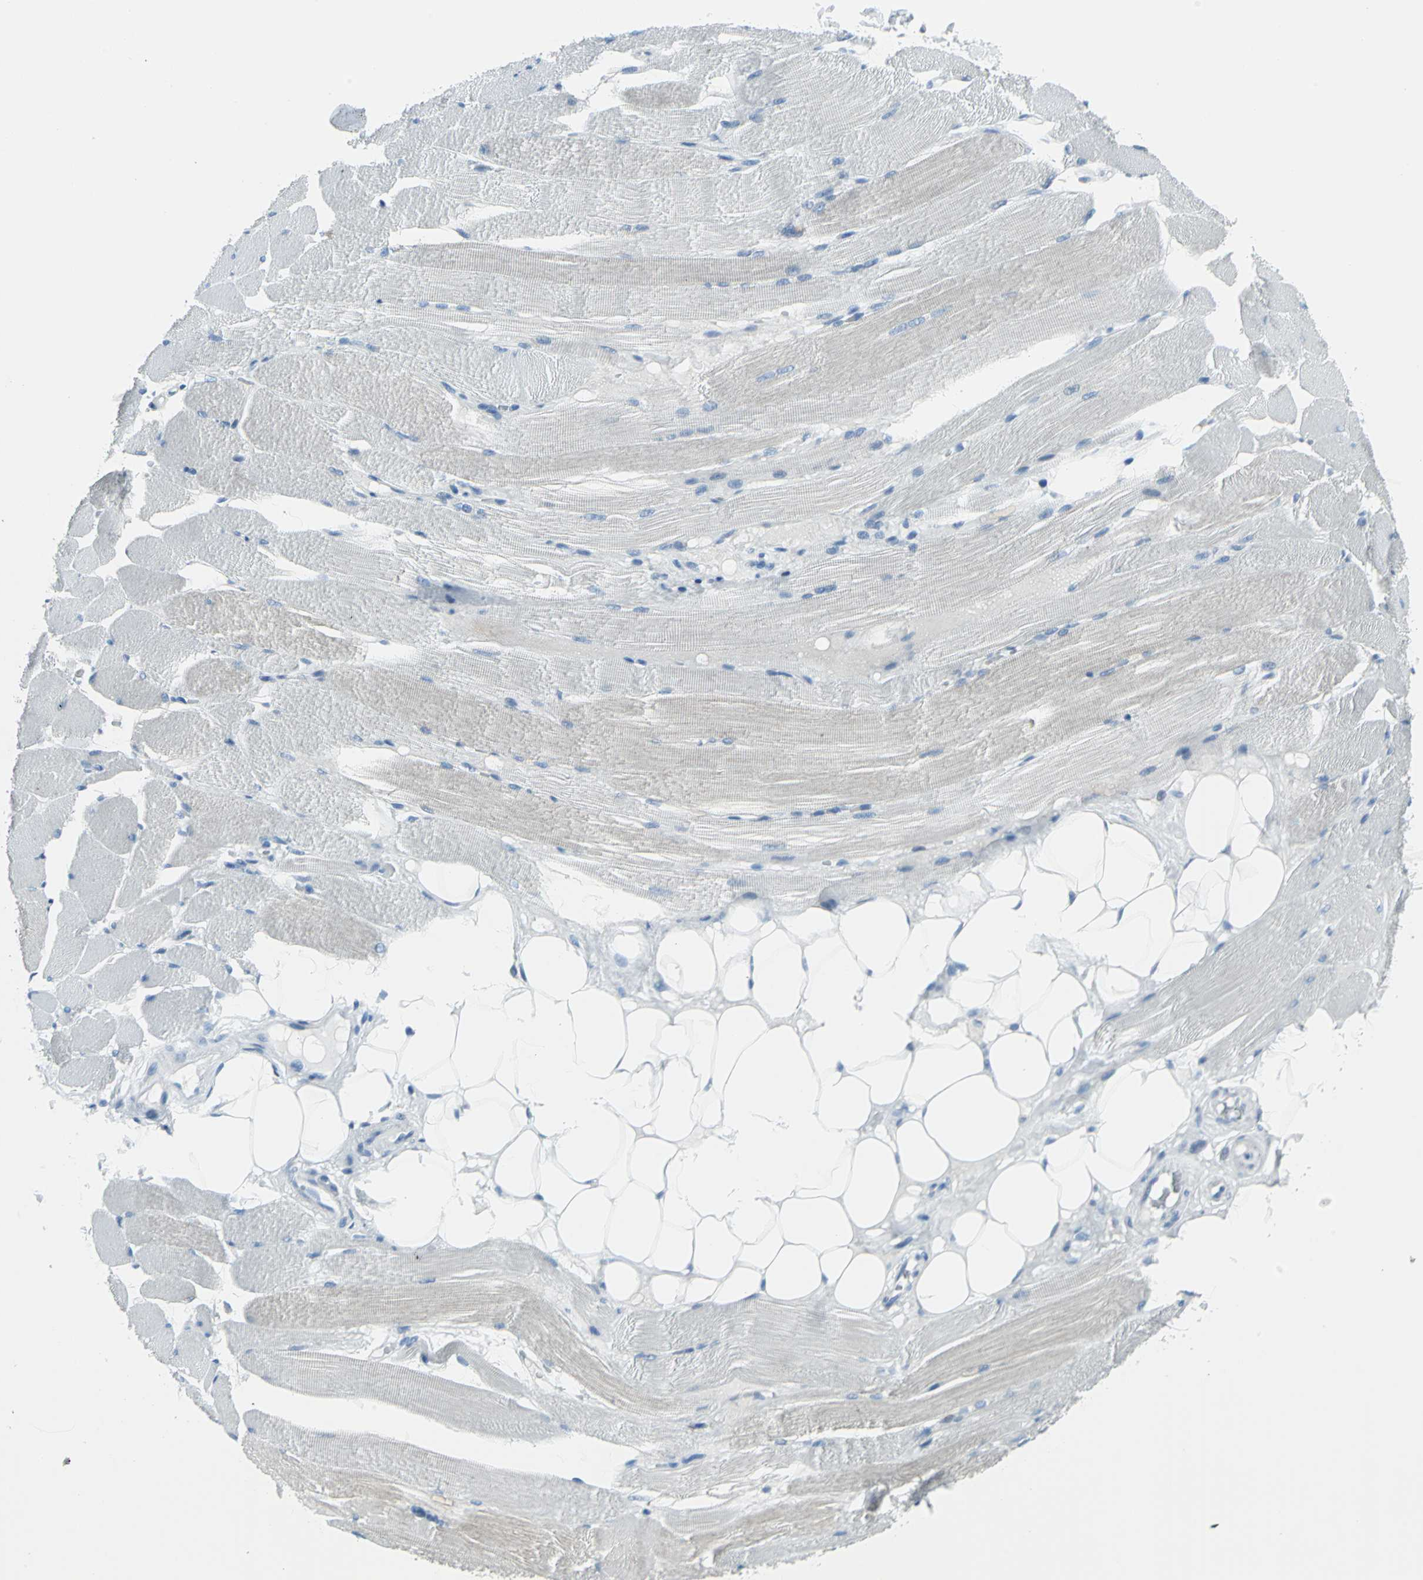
{"staining": {"intensity": "weak", "quantity": "25%-75%", "location": "cytoplasmic/membranous"}, "tissue": "skeletal muscle", "cell_type": "Myocytes", "image_type": "normal", "snomed": [{"axis": "morphology", "description": "Normal tissue, NOS"}, {"axis": "topography", "description": "Skeletal muscle"}, {"axis": "topography", "description": "Peripheral nerve tissue"}], "caption": "Approximately 25%-75% of myocytes in benign human skeletal muscle exhibit weak cytoplasmic/membranous protein staining as visualized by brown immunohistochemical staining.", "gene": "DNAI2", "patient": {"sex": "female", "age": 84}}